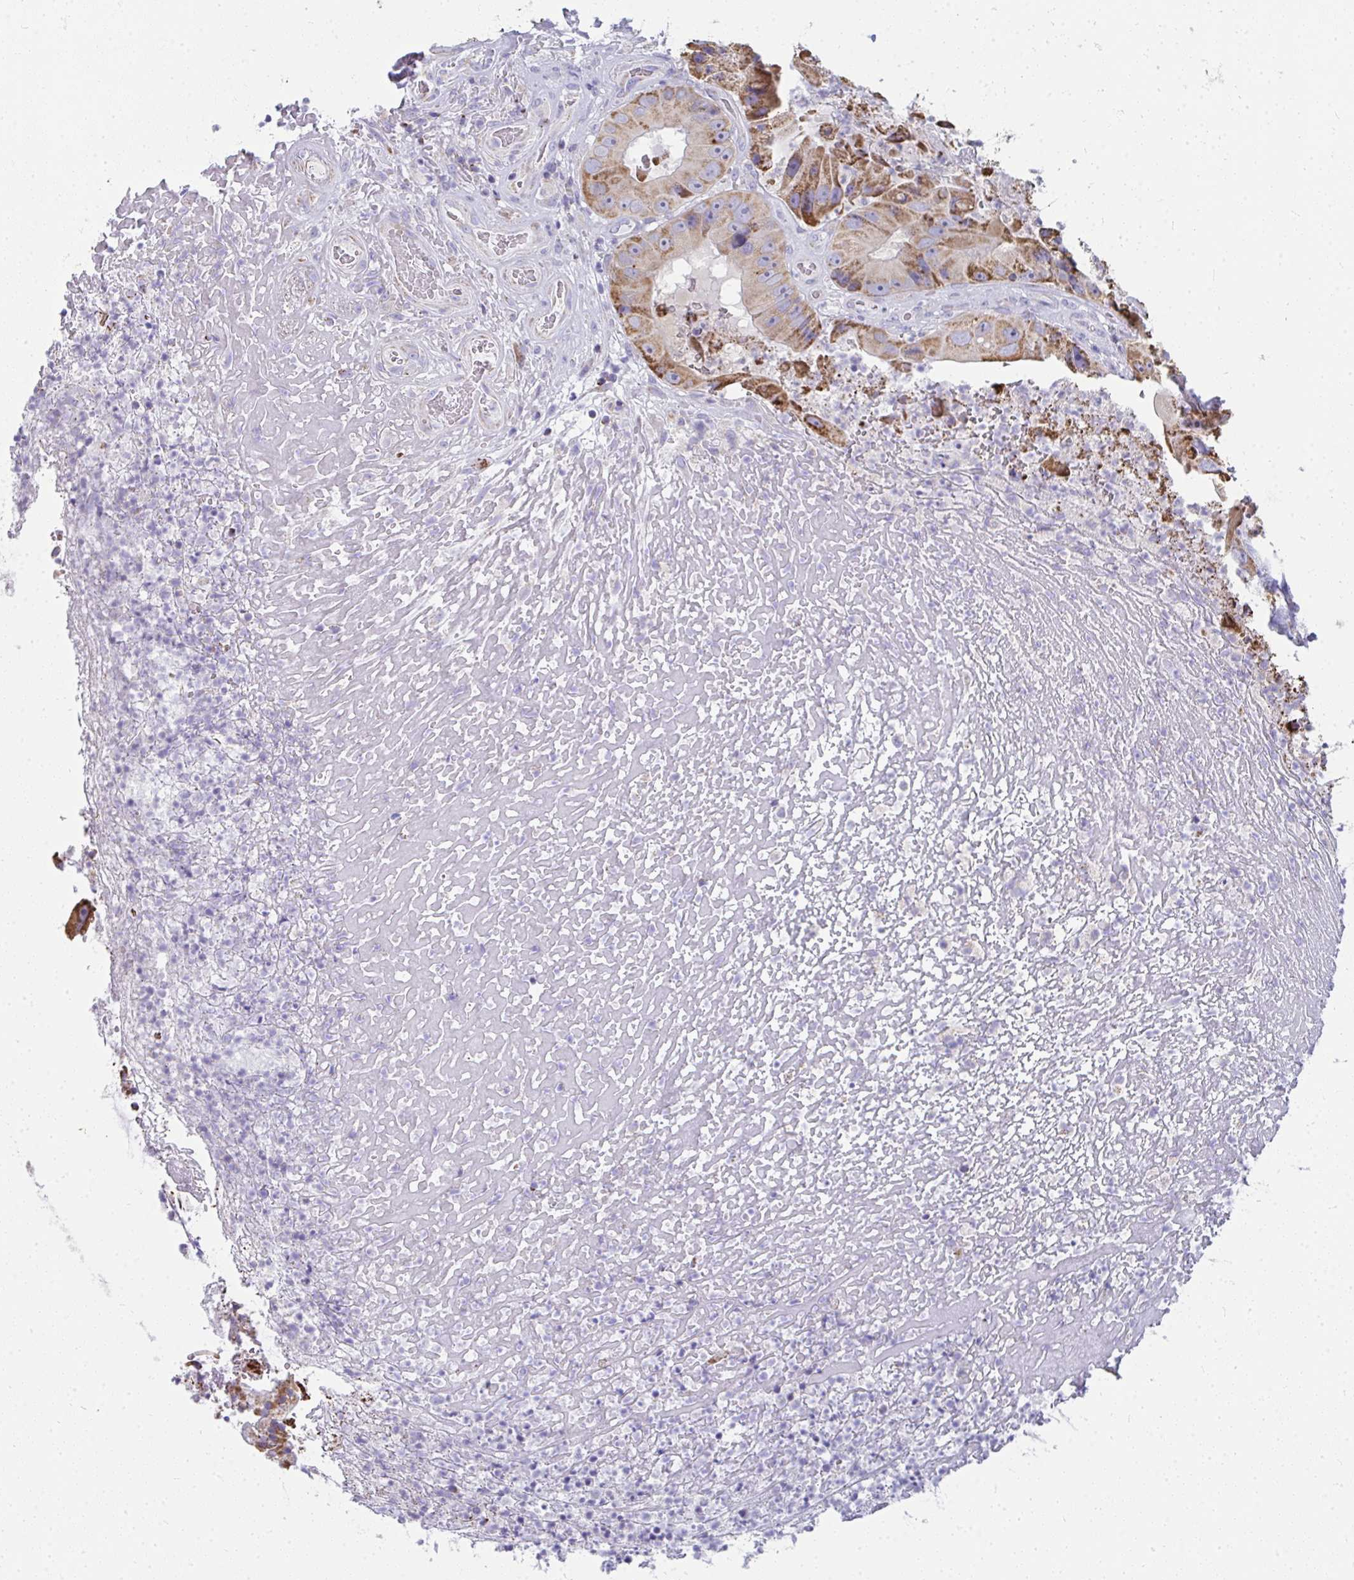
{"staining": {"intensity": "moderate", "quantity": "25%-75%", "location": "cytoplasmic/membranous"}, "tissue": "colorectal cancer", "cell_type": "Tumor cells", "image_type": "cancer", "snomed": [{"axis": "morphology", "description": "Adenocarcinoma, NOS"}, {"axis": "topography", "description": "Colon"}], "caption": "DAB immunohistochemical staining of colorectal cancer reveals moderate cytoplasmic/membranous protein expression in approximately 25%-75% of tumor cells. The staining was performed using DAB (3,3'-diaminobenzidine), with brown indicating positive protein expression. Nuclei are stained blue with hematoxylin.", "gene": "SLC6A1", "patient": {"sex": "female", "age": 86}}